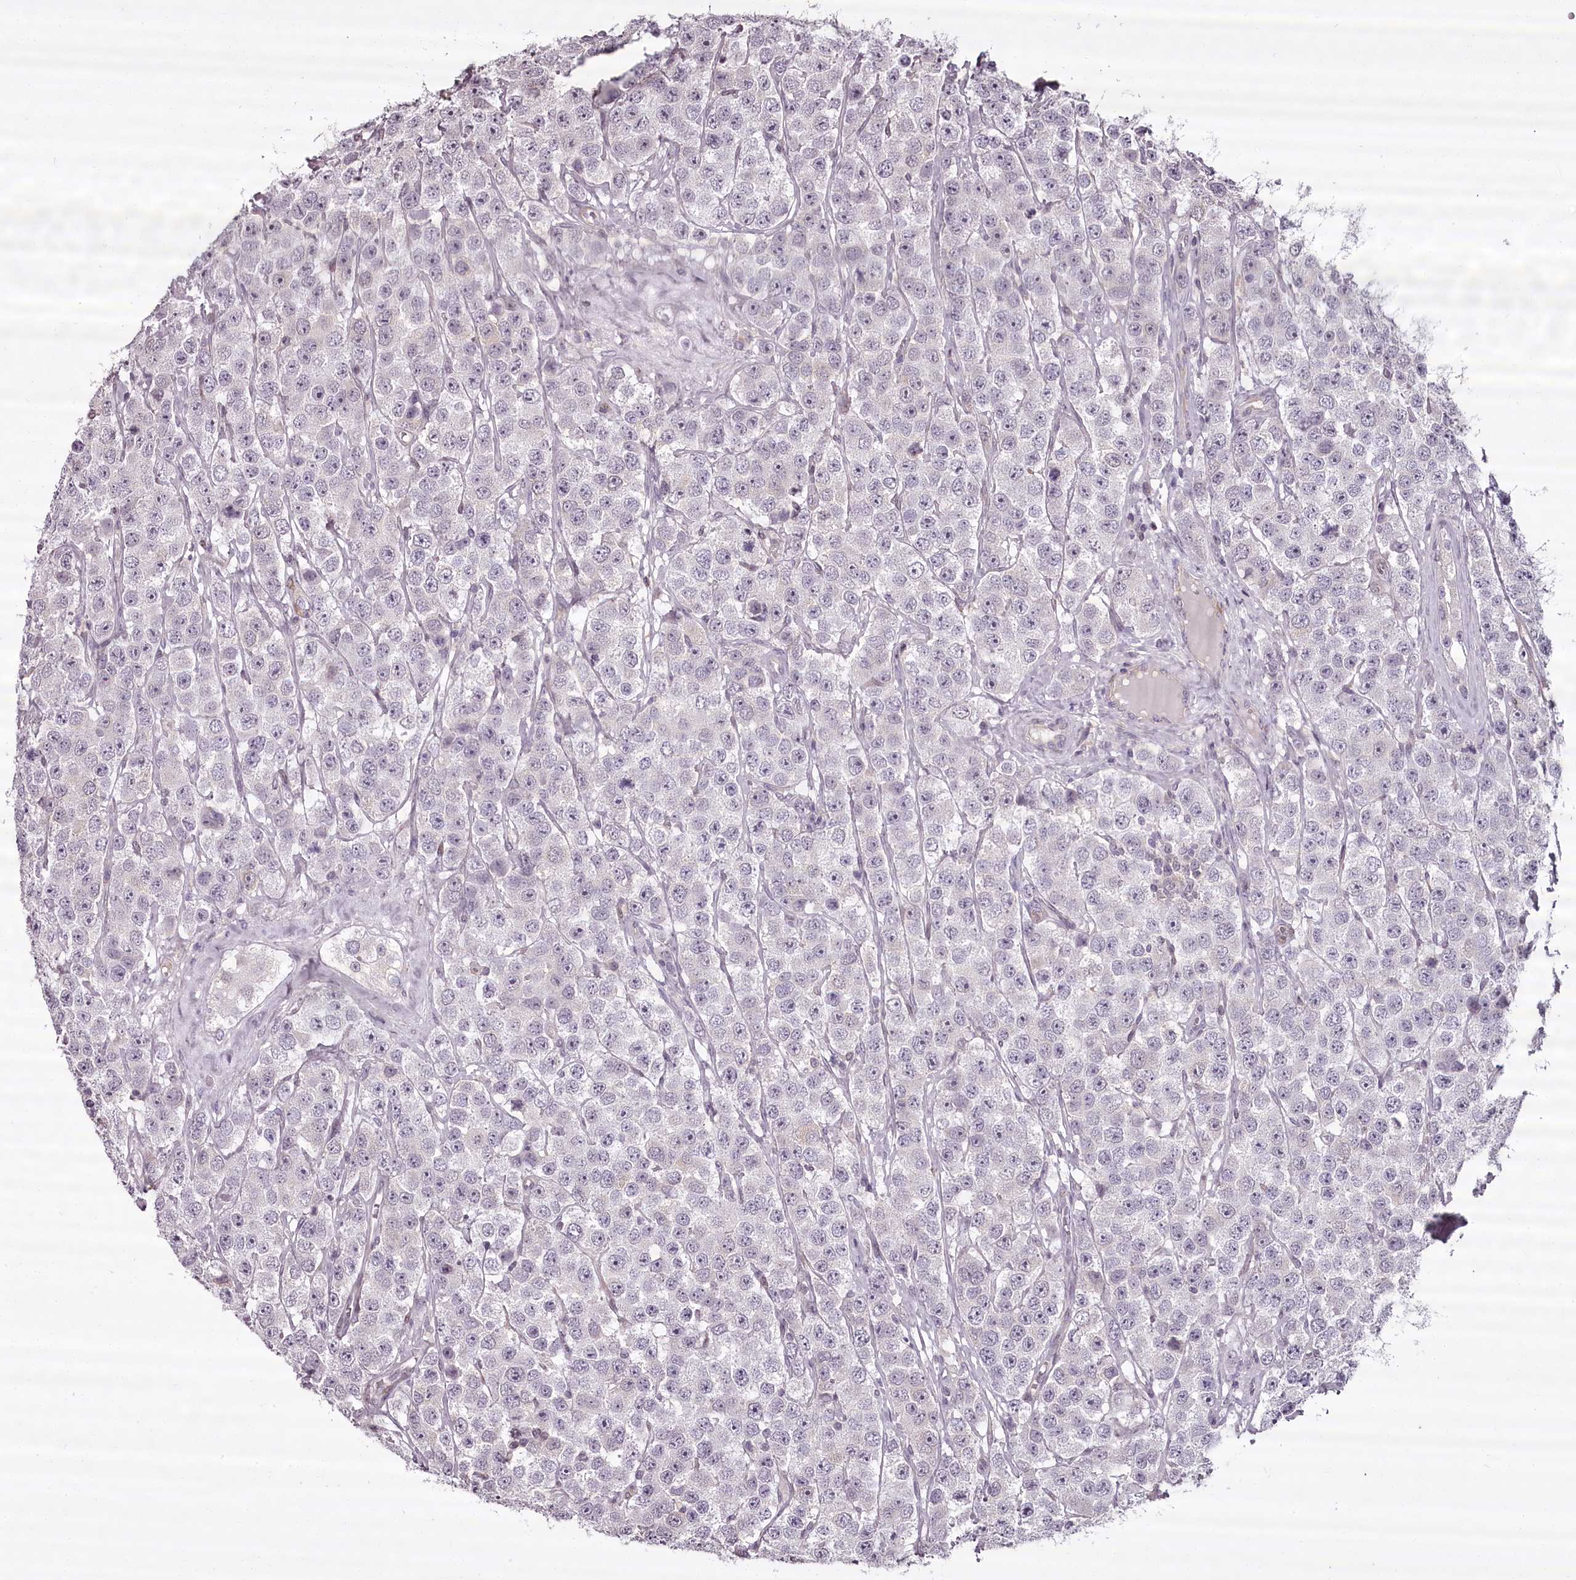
{"staining": {"intensity": "negative", "quantity": "none", "location": "none"}, "tissue": "testis cancer", "cell_type": "Tumor cells", "image_type": "cancer", "snomed": [{"axis": "morphology", "description": "Seminoma, NOS"}, {"axis": "topography", "description": "Testis"}], "caption": "Immunohistochemistry of human testis cancer shows no positivity in tumor cells.", "gene": "CCDC92", "patient": {"sex": "male", "age": 28}}